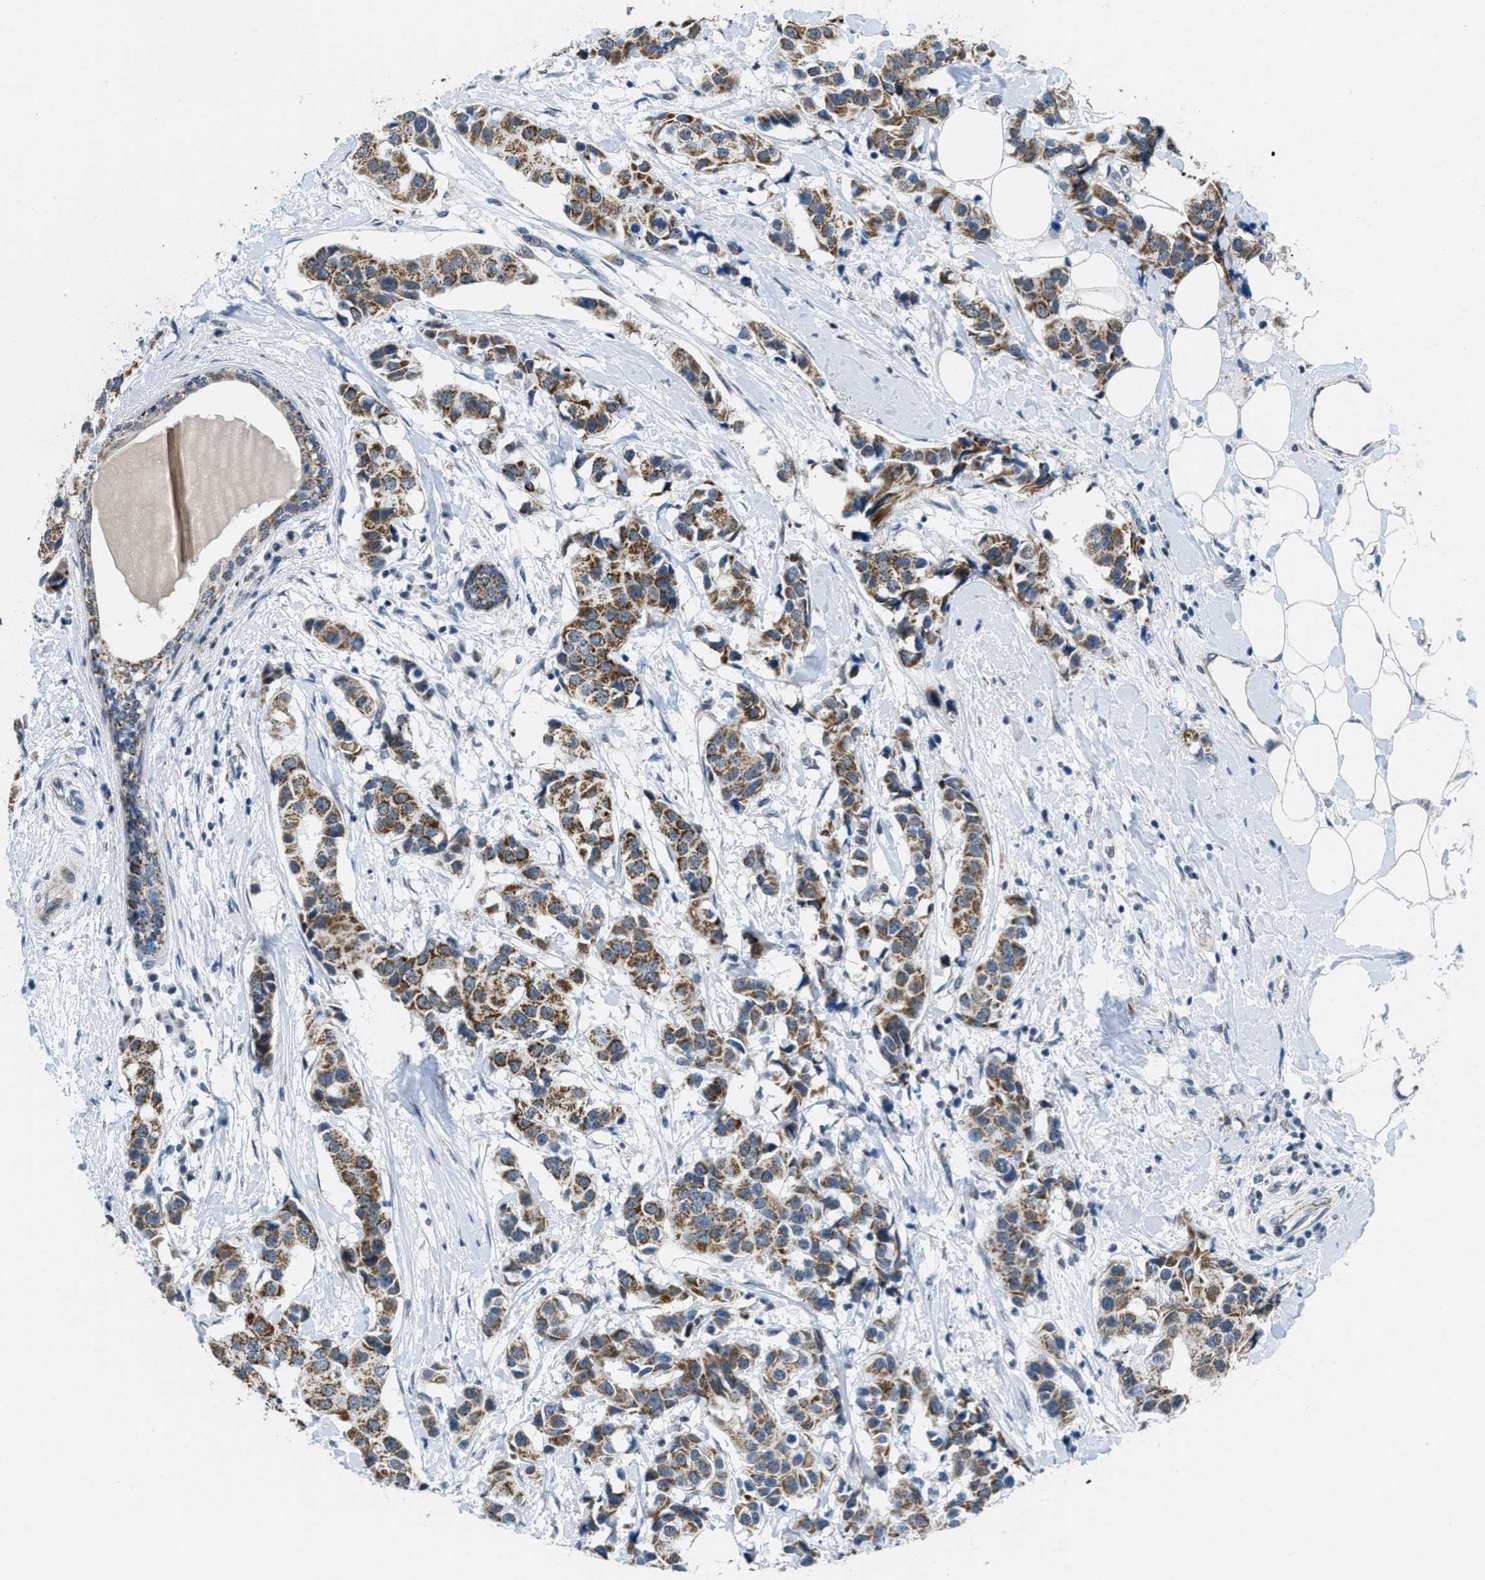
{"staining": {"intensity": "moderate", "quantity": ">75%", "location": "cytoplasmic/membranous"}, "tissue": "breast cancer", "cell_type": "Tumor cells", "image_type": "cancer", "snomed": [{"axis": "morphology", "description": "Normal tissue, NOS"}, {"axis": "morphology", "description": "Duct carcinoma"}, {"axis": "topography", "description": "Breast"}], "caption": "Breast cancer was stained to show a protein in brown. There is medium levels of moderate cytoplasmic/membranous staining in approximately >75% of tumor cells.", "gene": "TOMM70", "patient": {"sex": "female", "age": 39}}